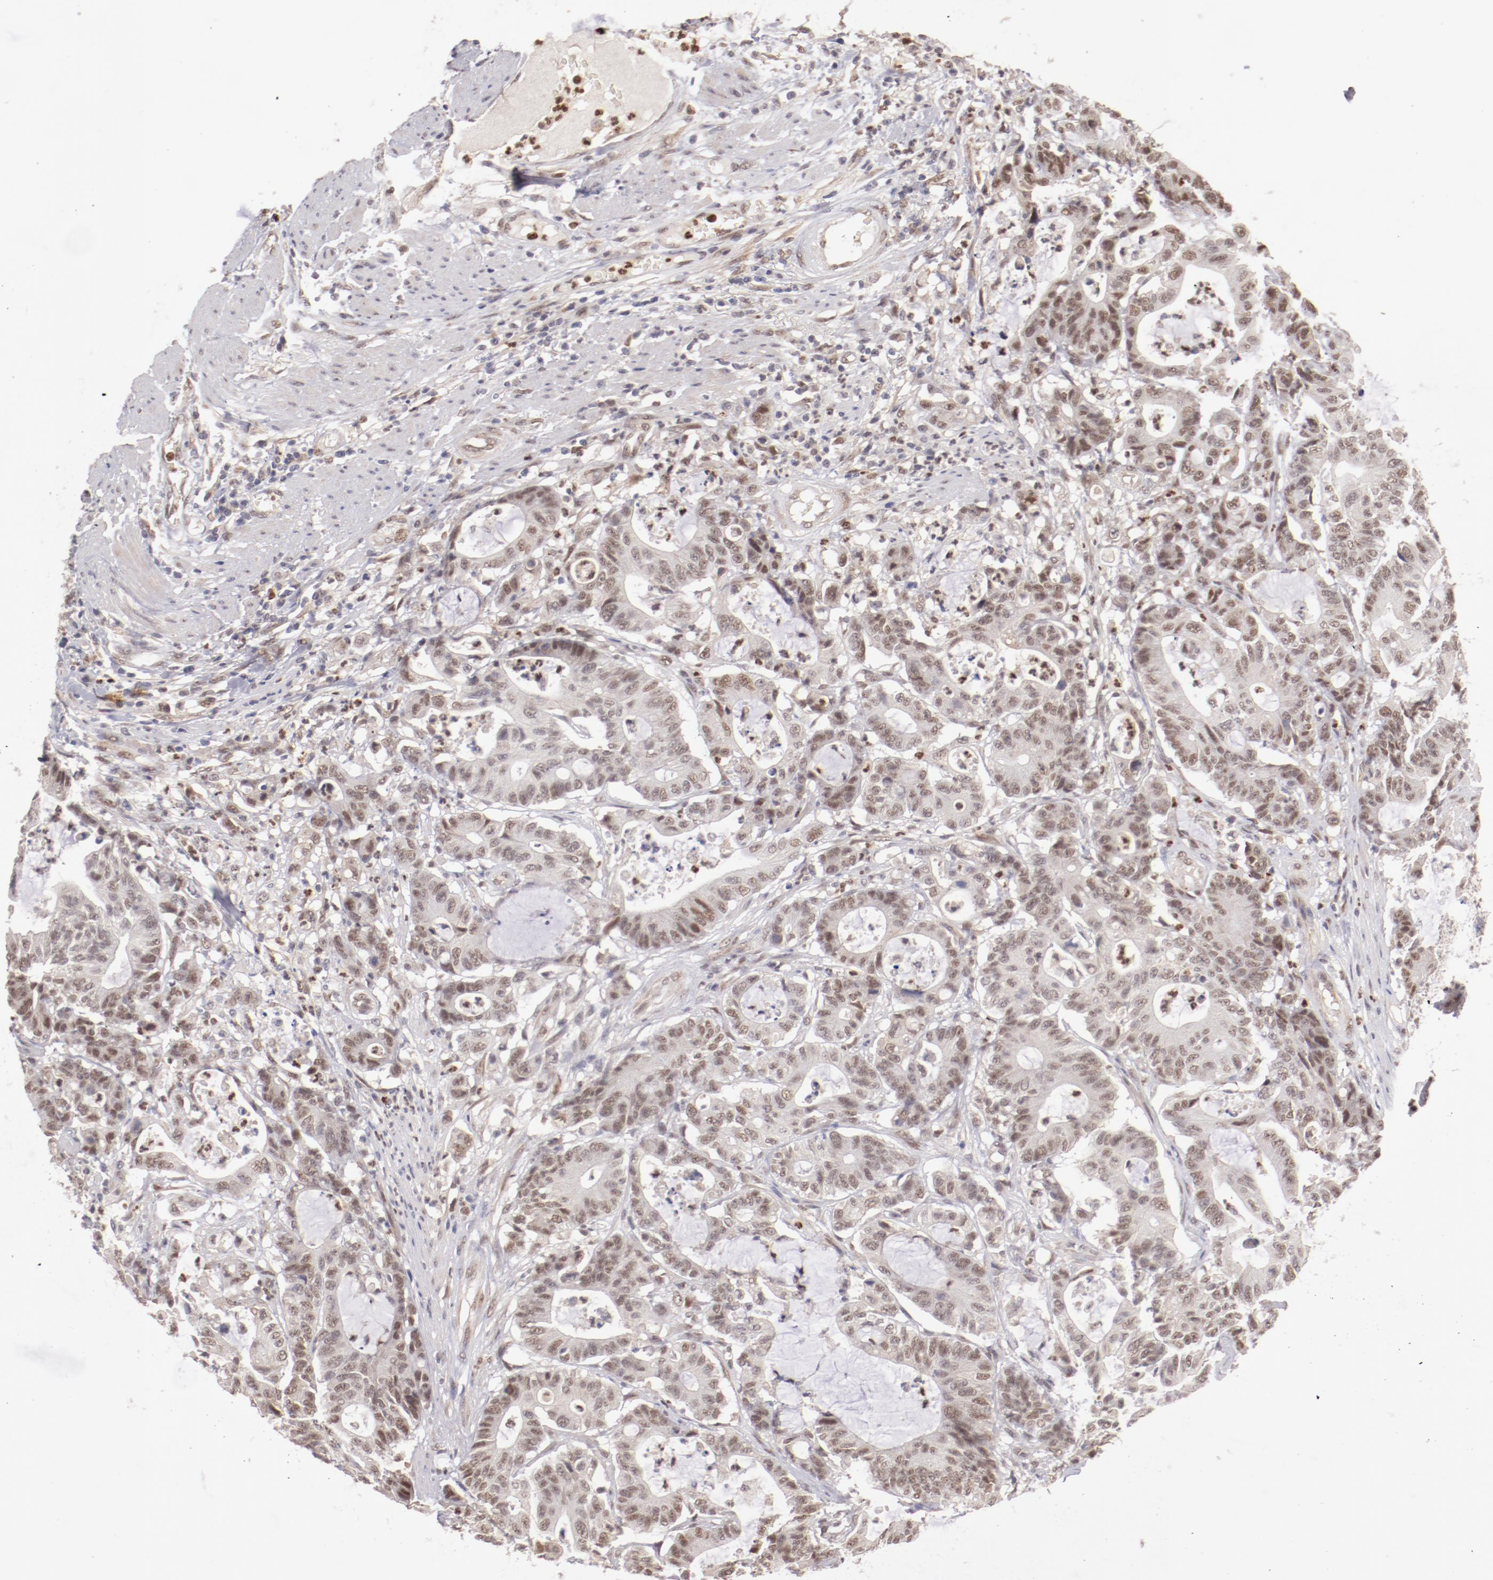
{"staining": {"intensity": "weak", "quantity": ">75%", "location": "nuclear"}, "tissue": "colorectal cancer", "cell_type": "Tumor cells", "image_type": "cancer", "snomed": [{"axis": "morphology", "description": "Adenocarcinoma, NOS"}, {"axis": "topography", "description": "Colon"}], "caption": "Tumor cells display low levels of weak nuclear expression in approximately >75% of cells in human colorectal cancer (adenocarcinoma). (IHC, brightfield microscopy, high magnification).", "gene": "NFE2", "patient": {"sex": "female", "age": 84}}